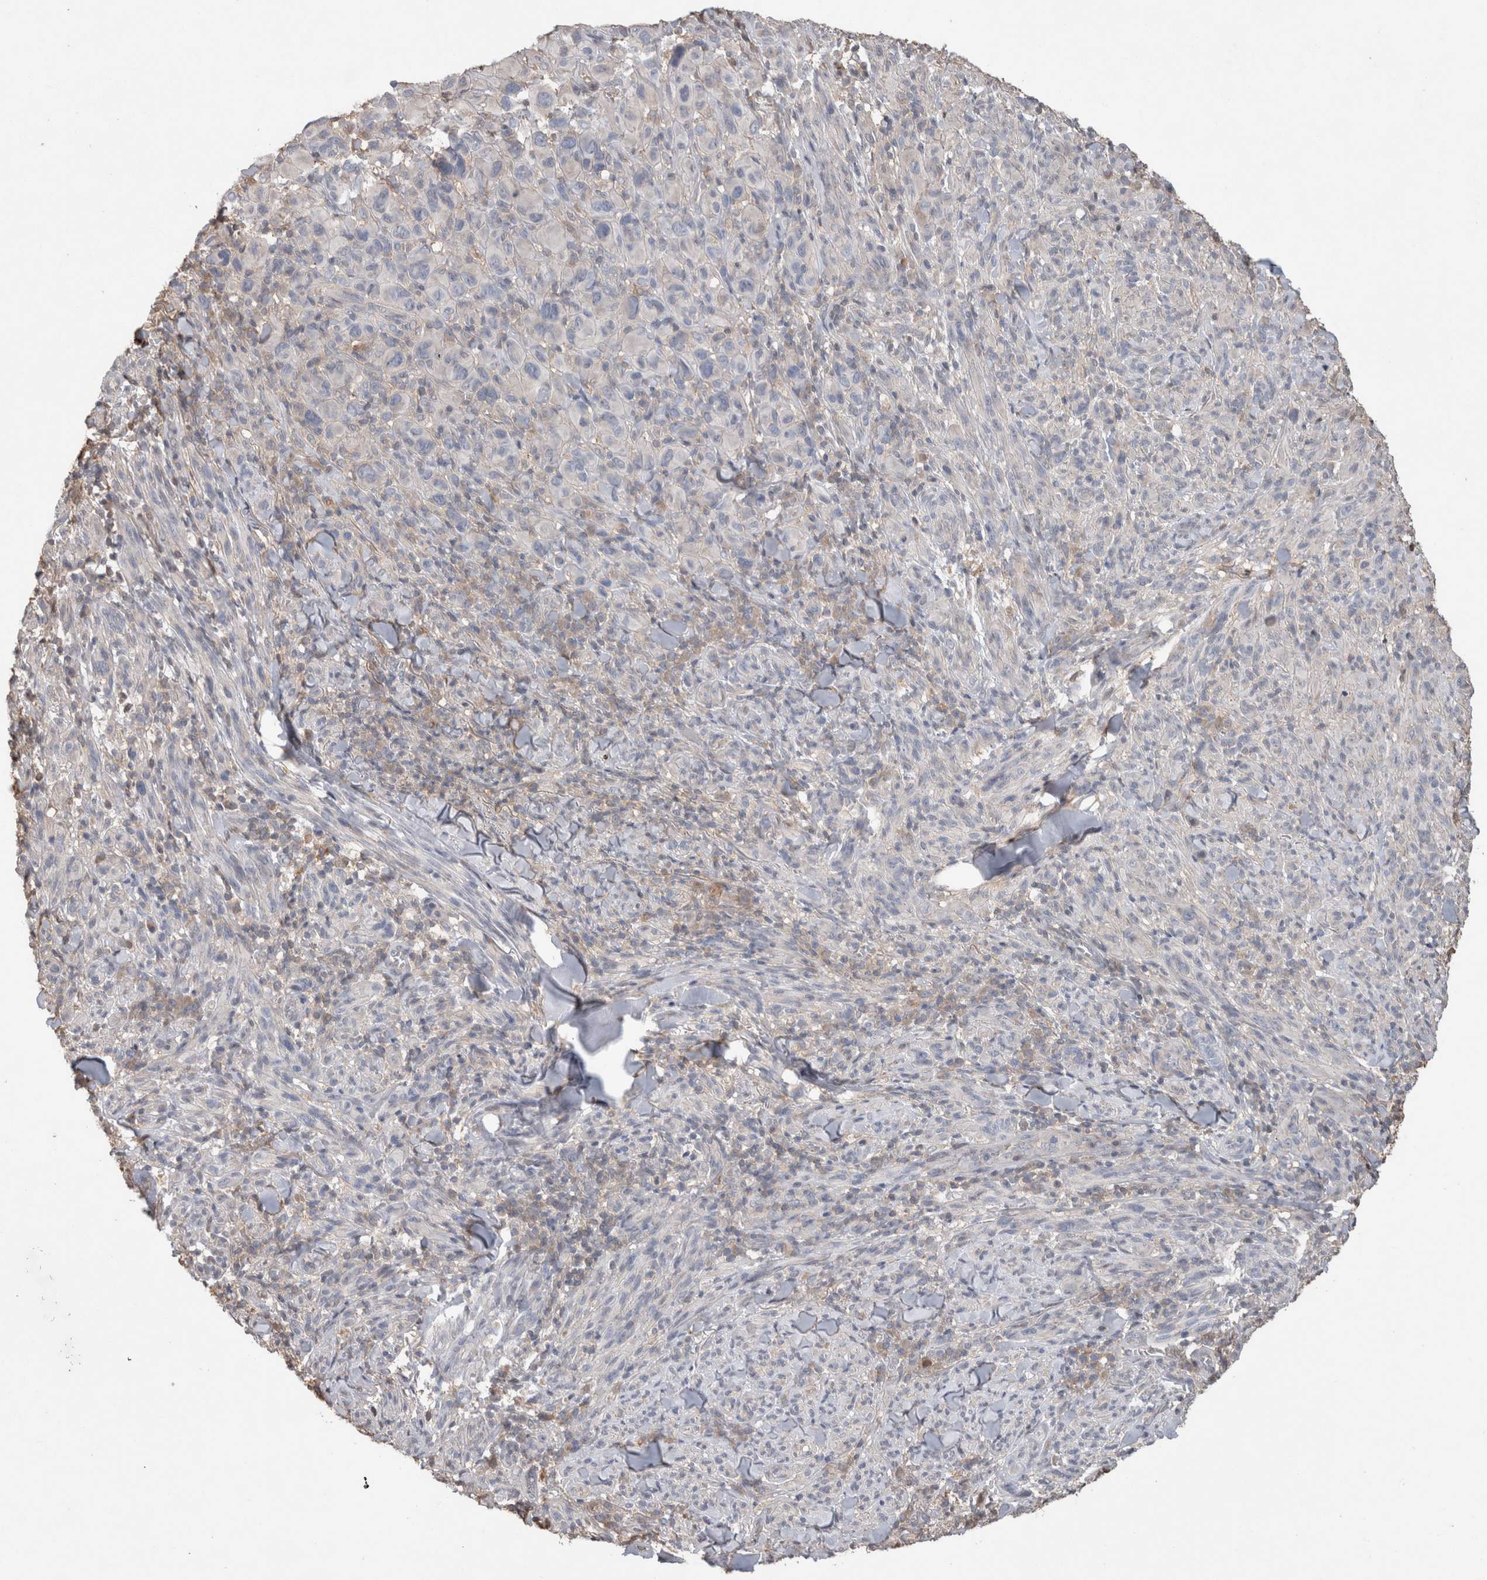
{"staining": {"intensity": "negative", "quantity": "none", "location": "none"}, "tissue": "melanoma", "cell_type": "Tumor cells", "image_type": "cancer", "snomed": [{"axis": "morphology", "description": "Malignant melanoma, NOS"}, {"axis": "topography", "description": "Skin of head"}], "caption": "Immunohistochemistry (IHC) image of malignant melanoma stained for a protein (brown), which displays no expression in tumor cells. The staining was performed using DAB (3,3'-diaminobenzidine) to visualize the protein expression in brown, while the nuclei were stained in blue with hematoxylin (Magnification: 20x).", "gene": "TRIM5", "patient": {"sex": "male", "age": 96}}